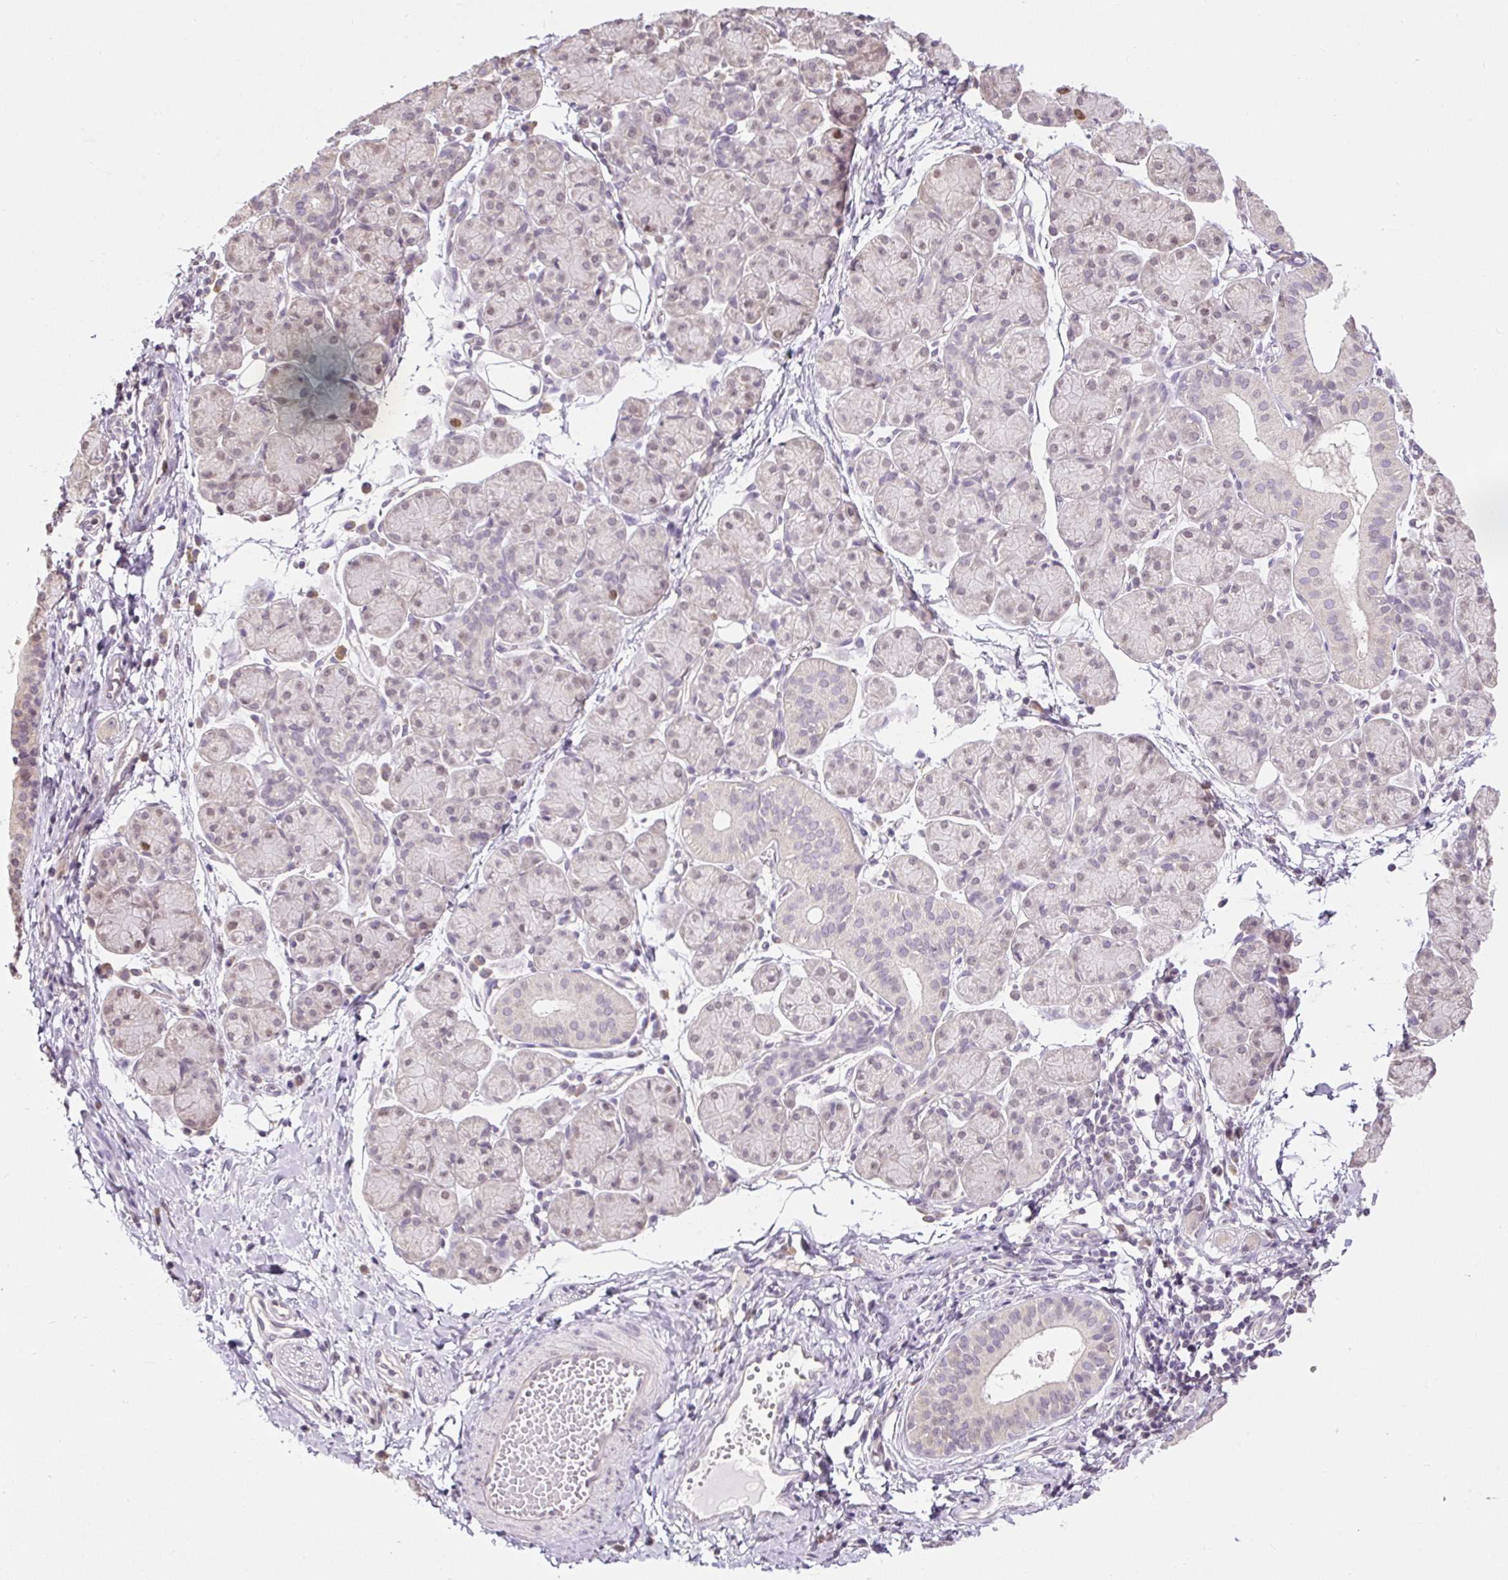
{"staining": {"intensity": "weak", "quantity": "25%-75%", "location": "nuclear"}, "tissue": "salivary gland", "cell_type": "Glandular cells", "image_type": "normal", "snomed": [{"axis": "morphology", "description": "Normal tissue, NOS"}, {"axis": "morphology", "description": "Inflammation, NOS"}, {"axis": "topography", "description": "Lymph node"}, {"axis": "topography", "description": "Salivary gland"}], "caption": "A low amount of weak nuclear positivity is appreciated in approximately 25%-75% of glandular cells in normal salivary gland.", "gene": "RACGAP1", "patient": {"sex": "male", "age": 3}}